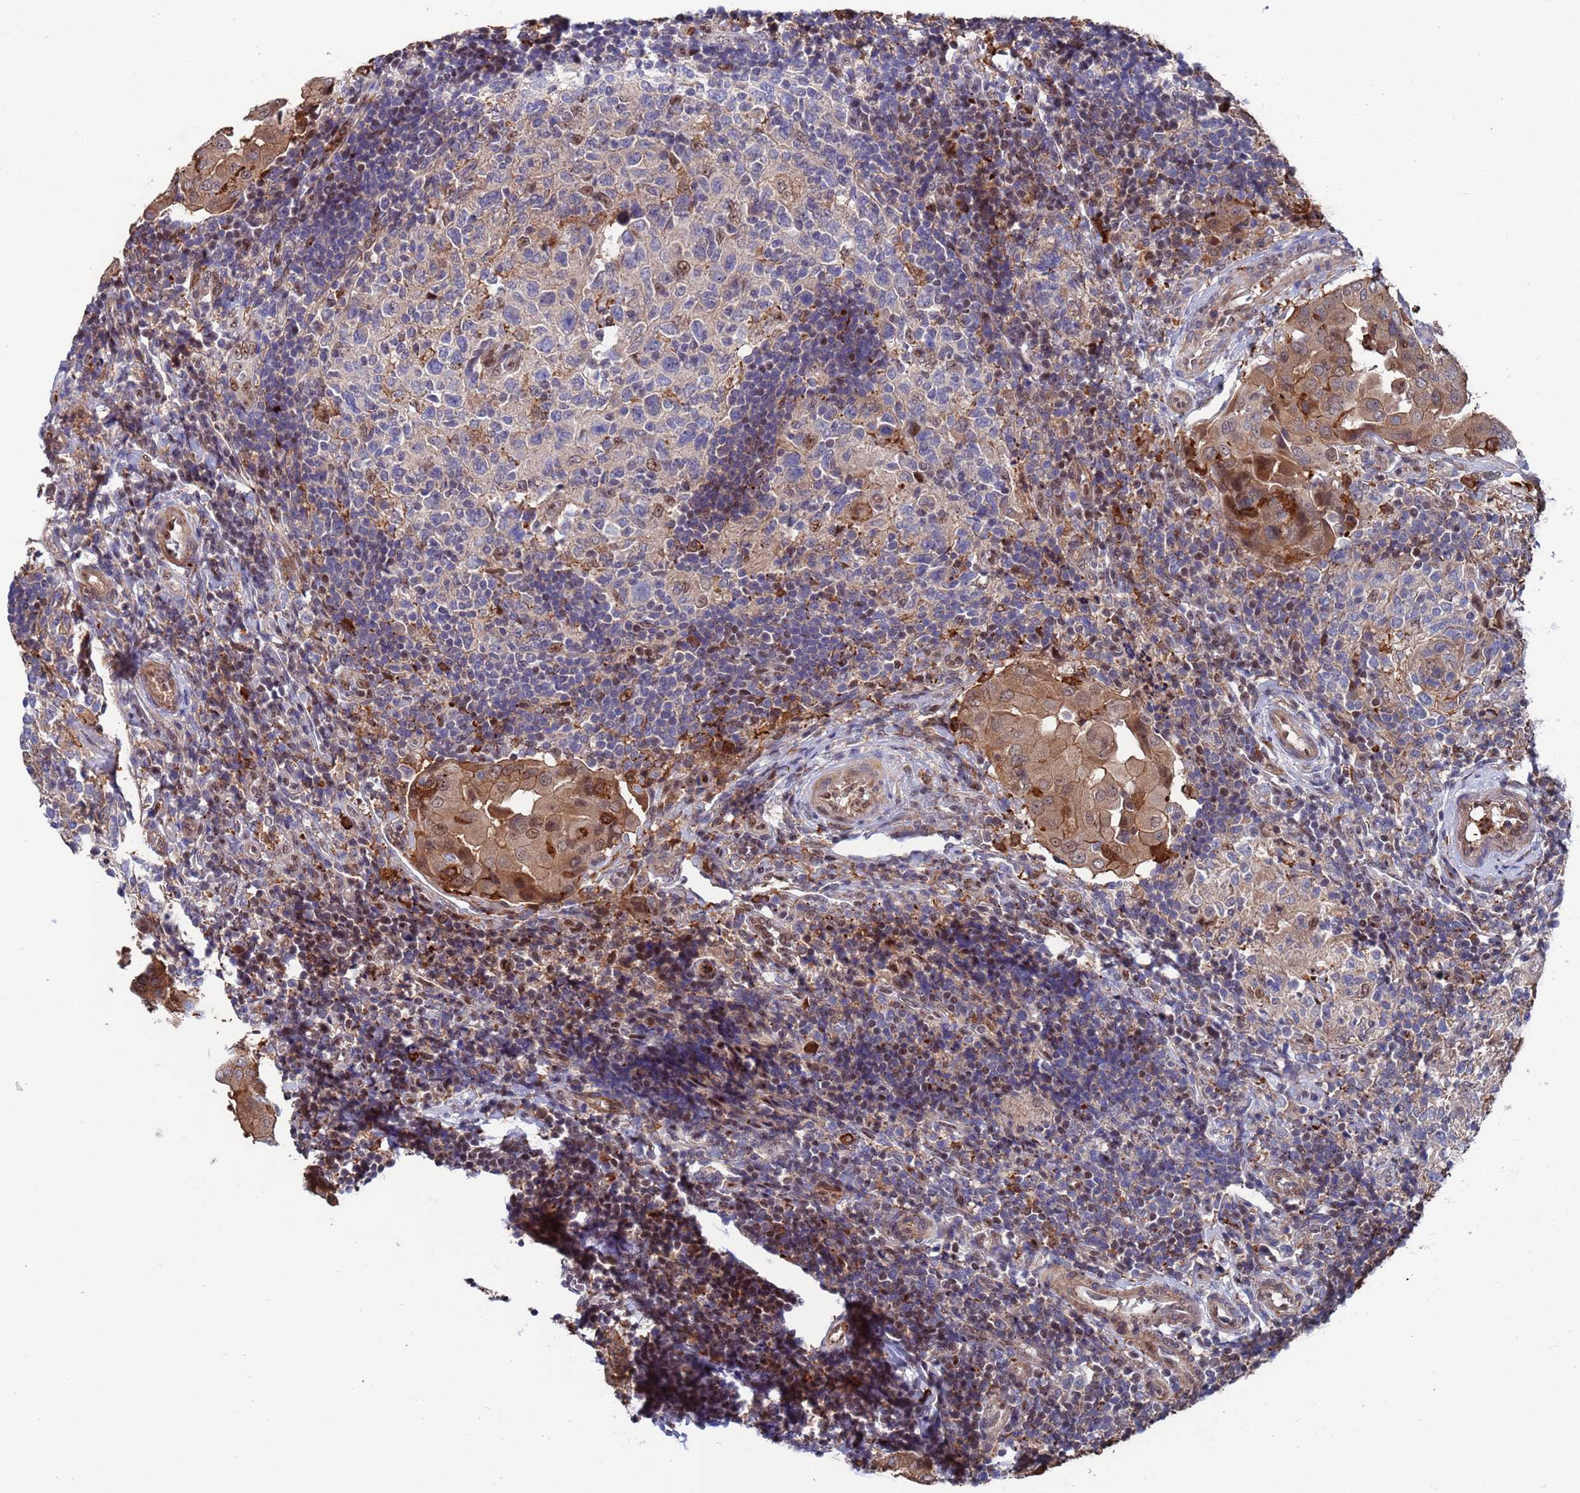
{"staining": {"intensity": "moderate", "quantity": "<25%", "location": "nuclear"}, "tissue": "thyroid cancer", "cell_type": "Tumor cells", "image_type": "cancer", "snomed": [{"axis": "morphology", "description": "Papillary adenocarcinoma, NOS"}, {"axis": "topography", "description": "Thyroid gland"}], "caption": "Immunohistochemical staining of thyroid cancer reveals low levels of moderate nuclear expression in about <25% of tumor cells.", "gene": "TMBIM6", "patient": {"sex": "male", "age": 33}}